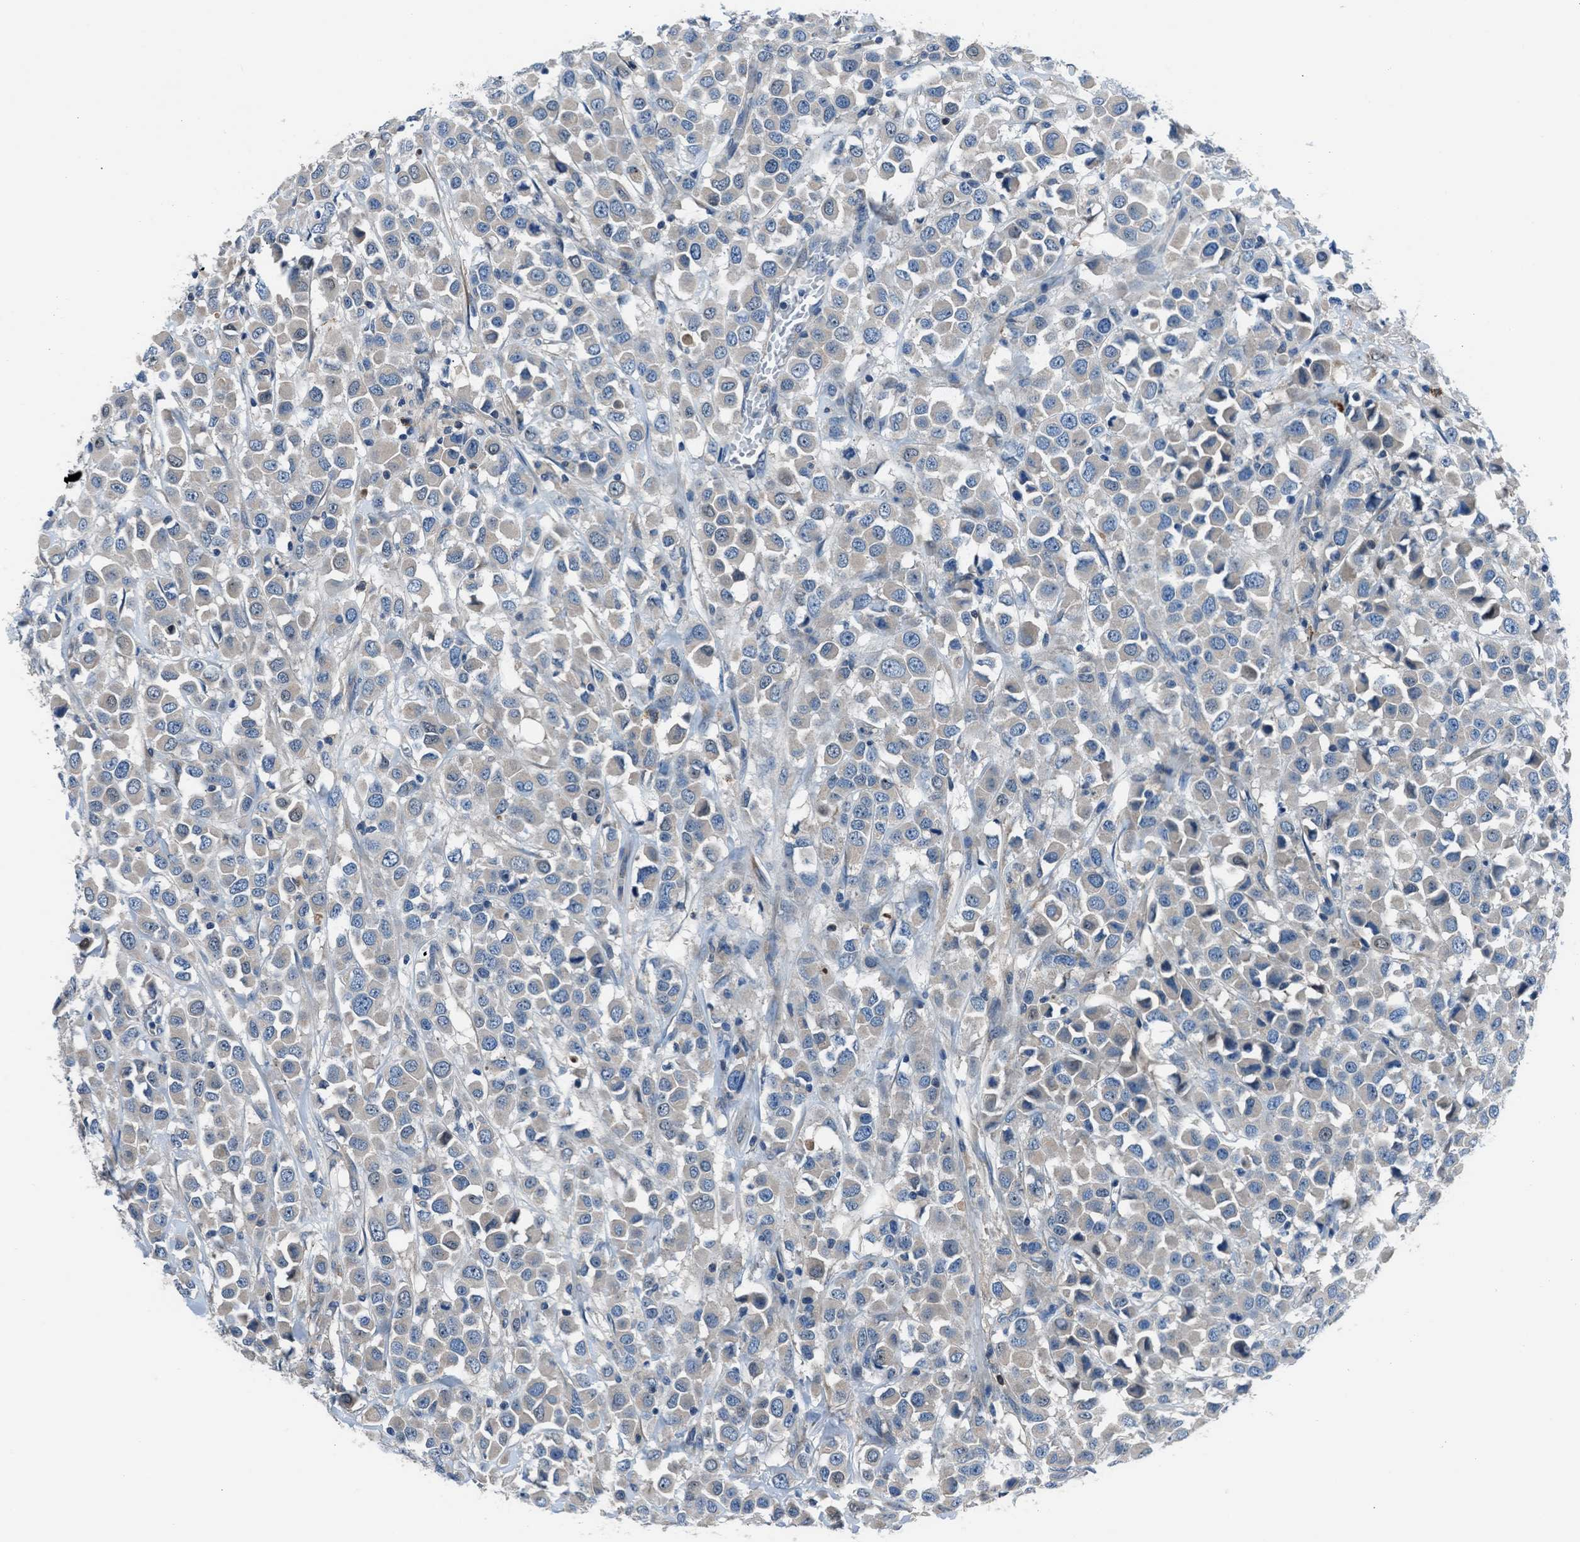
{"staining": {"intensity": "weak", "quantity": "<25%", "location": "cytoplasmic/membranous"}, "tissue": "breast cancer", "cell_type": "Tumor cells", "image_type": "cancer", "snomed": [{"axis": "morphology", "description": "Duct carcinoma"}, {"axis": "topography", "description": "Breast"}], "caption": "Human breast cancer stained for a protein using immunohistochemistry displays no positivity in tumor cells.", "gene": "SLC38A6", "patient": {"sex": "female", "age": 61}}